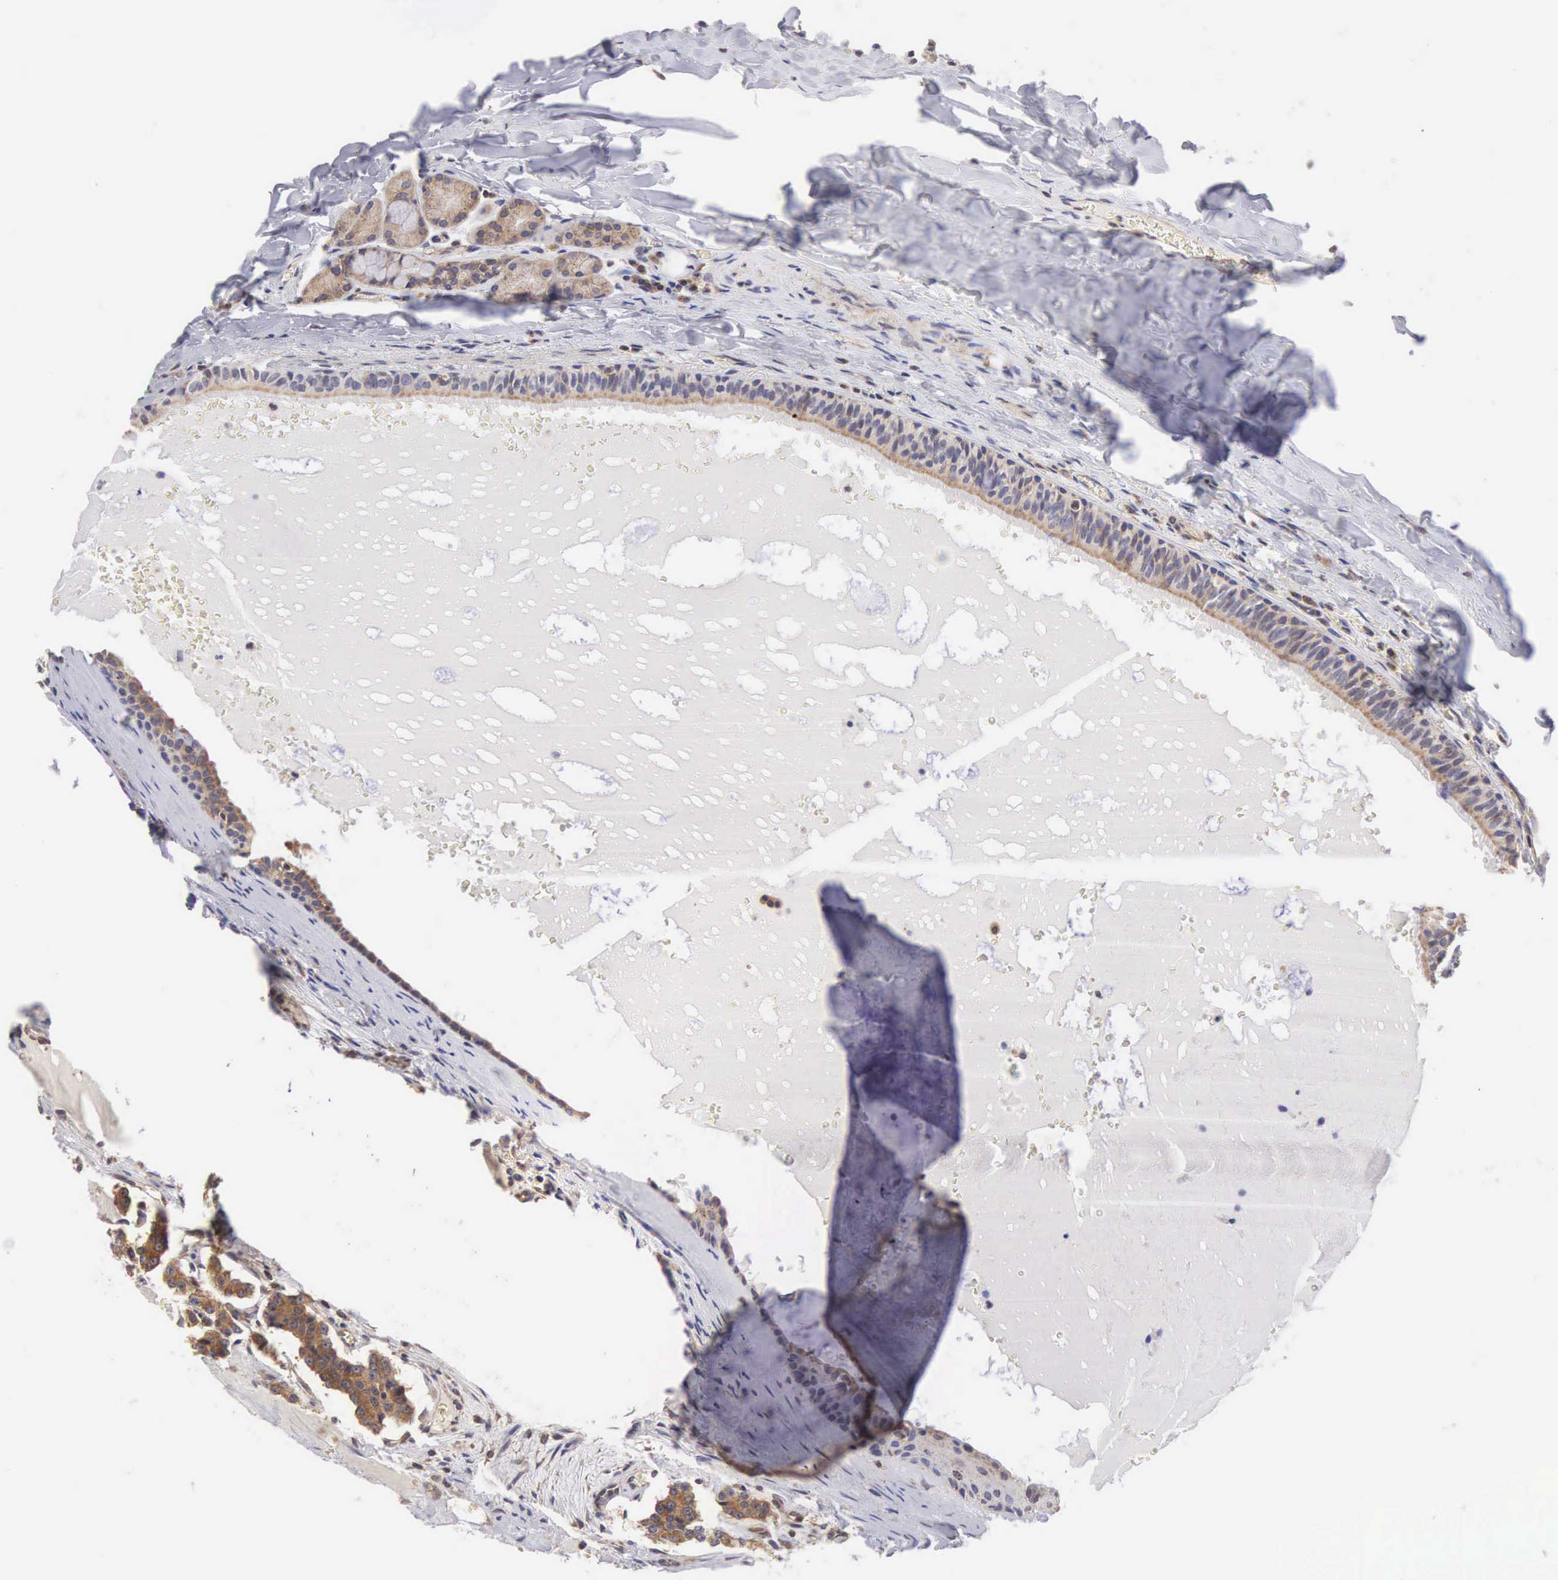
{"staining": {"intensity": "moderate", "quantity": ">75%", "location": "cytoplasmic/membranous"}, "tissue": "carcinoid", "cell_type": "Tumor cells", "image_type": "cancer", "snomed": [{"axis": "morphology", "description": "Carcinoid, malignant, NOS"}, {"axis": "topography", "description": "Bronchus"}], "caption": "The micrograph reveals immunohistochemical staining of malignant carcinoid. There is moderate cytoplasmic/membranous positivity is appreciated in about >75% of tumor cells.", "gene": "DHRS1", "patient": {"sex": "male", "age": 55}}